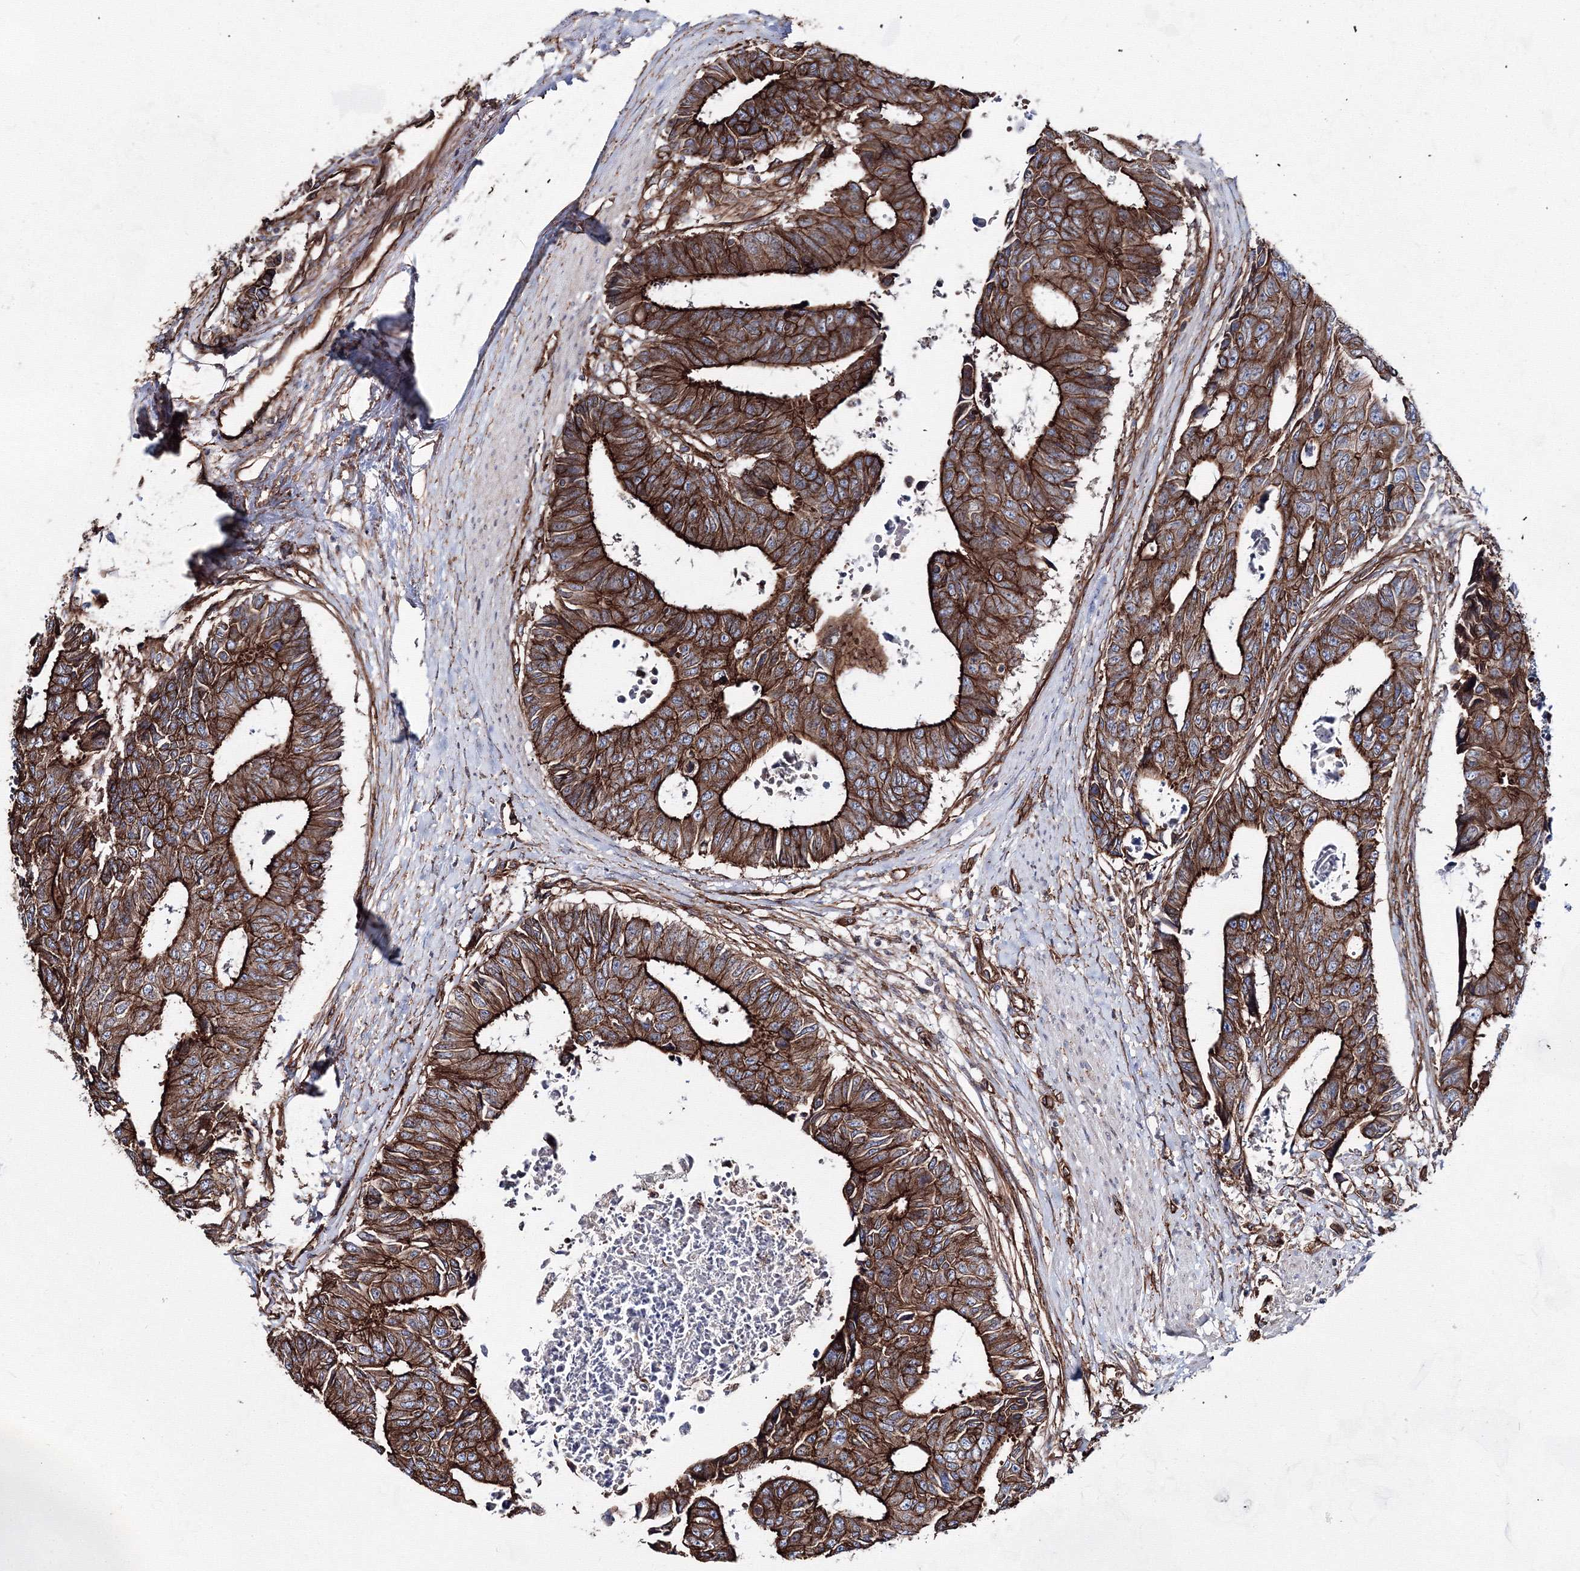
{"staining": {"intensity": "strong", "quantity": ">75%", "location": "cytoplasmic/membranous"}, "tissue": "colorectal cancer", "cell_type": "Tumor cells", "image_type": "cancer", "snomed": [{"axis": "morphology", "description": "Adenocarcinoma, NOS"}, {"axis": "topography", "description": "Rectum"}], "caption": "A brown stain shows strong cytoplasmic/membranous positivity of a protein in human colorectal cancer (adenocarcinoma) tumor cells. The staining was performed using DAB (3,3'-diaminobenzidine) to visualize the protein expression in brown, while the nuclei were stained in blue with hematoxylin (Magnification: 20x).", "gene": "ANKRD37", "patient": {"sex": "male", "age": 84}}